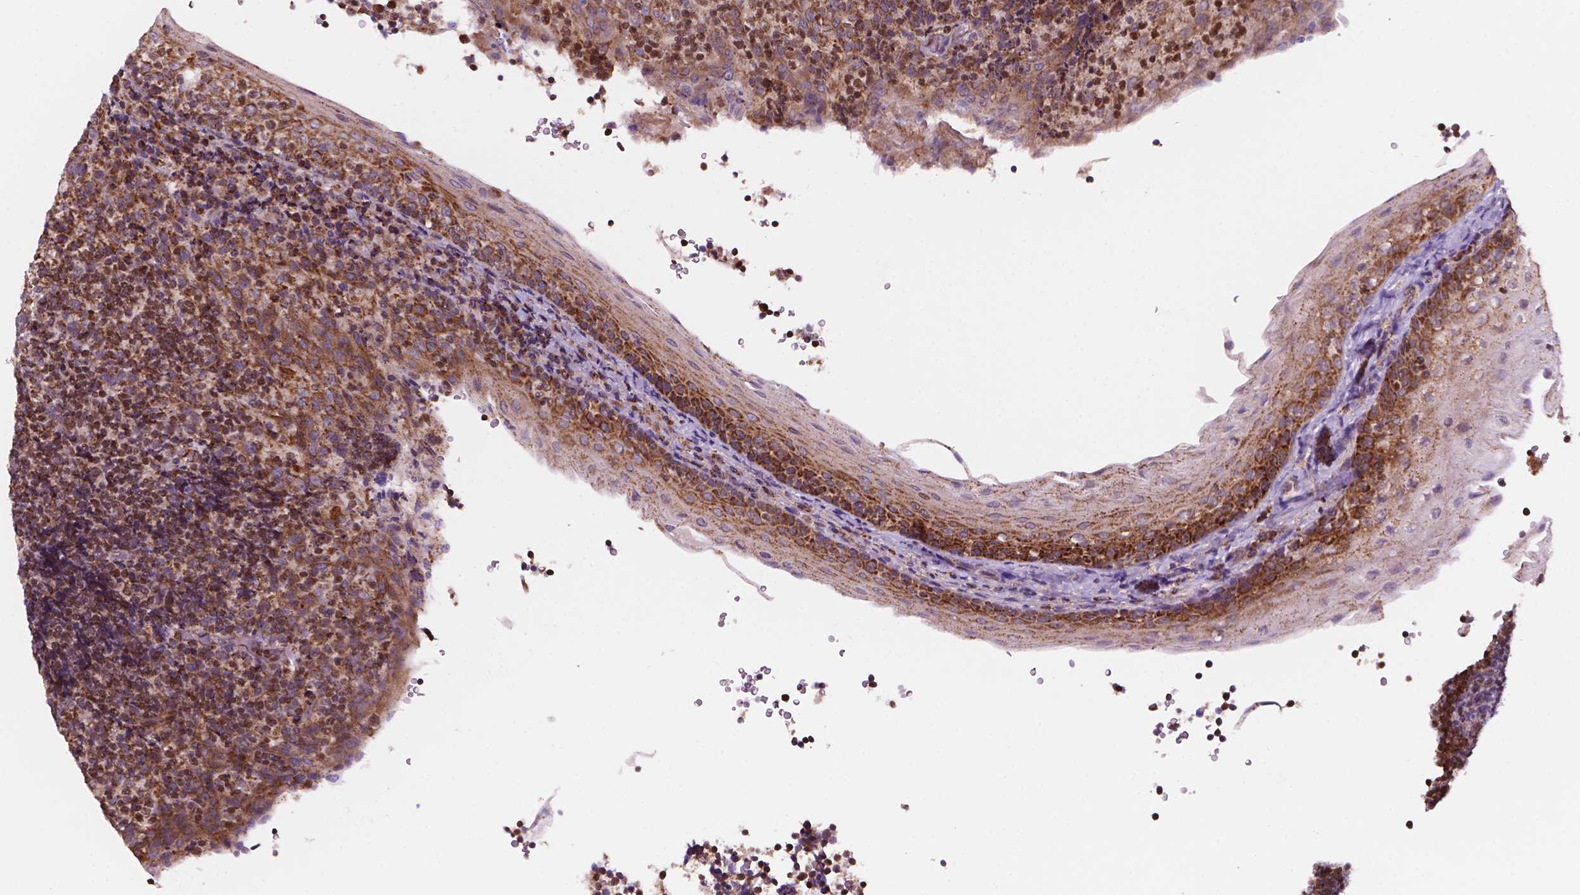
{"staining": {"intensity": "strong", "quantity": ">75%", "location": "cytoplasmic/membranous"}, "tissue": "tonsil", "cell_type": "Germinal center cells", "image_type": "normal", "snomed": [{"axis": "morphology", "description": "Normal tissue, NOS"}, {"axis": "topography", "description": "Tonsil"}], "caption": "Protein positivity by IHC demonstrates strong cytoplasmic/membranous positivity in approximately >75% of germinal center cells in normal tonsil. (DAB = brown stain, brightfield microscopy at high magnification).", "gene": "GEMIN4", "patient": {"sex": "female", "age": 10}}